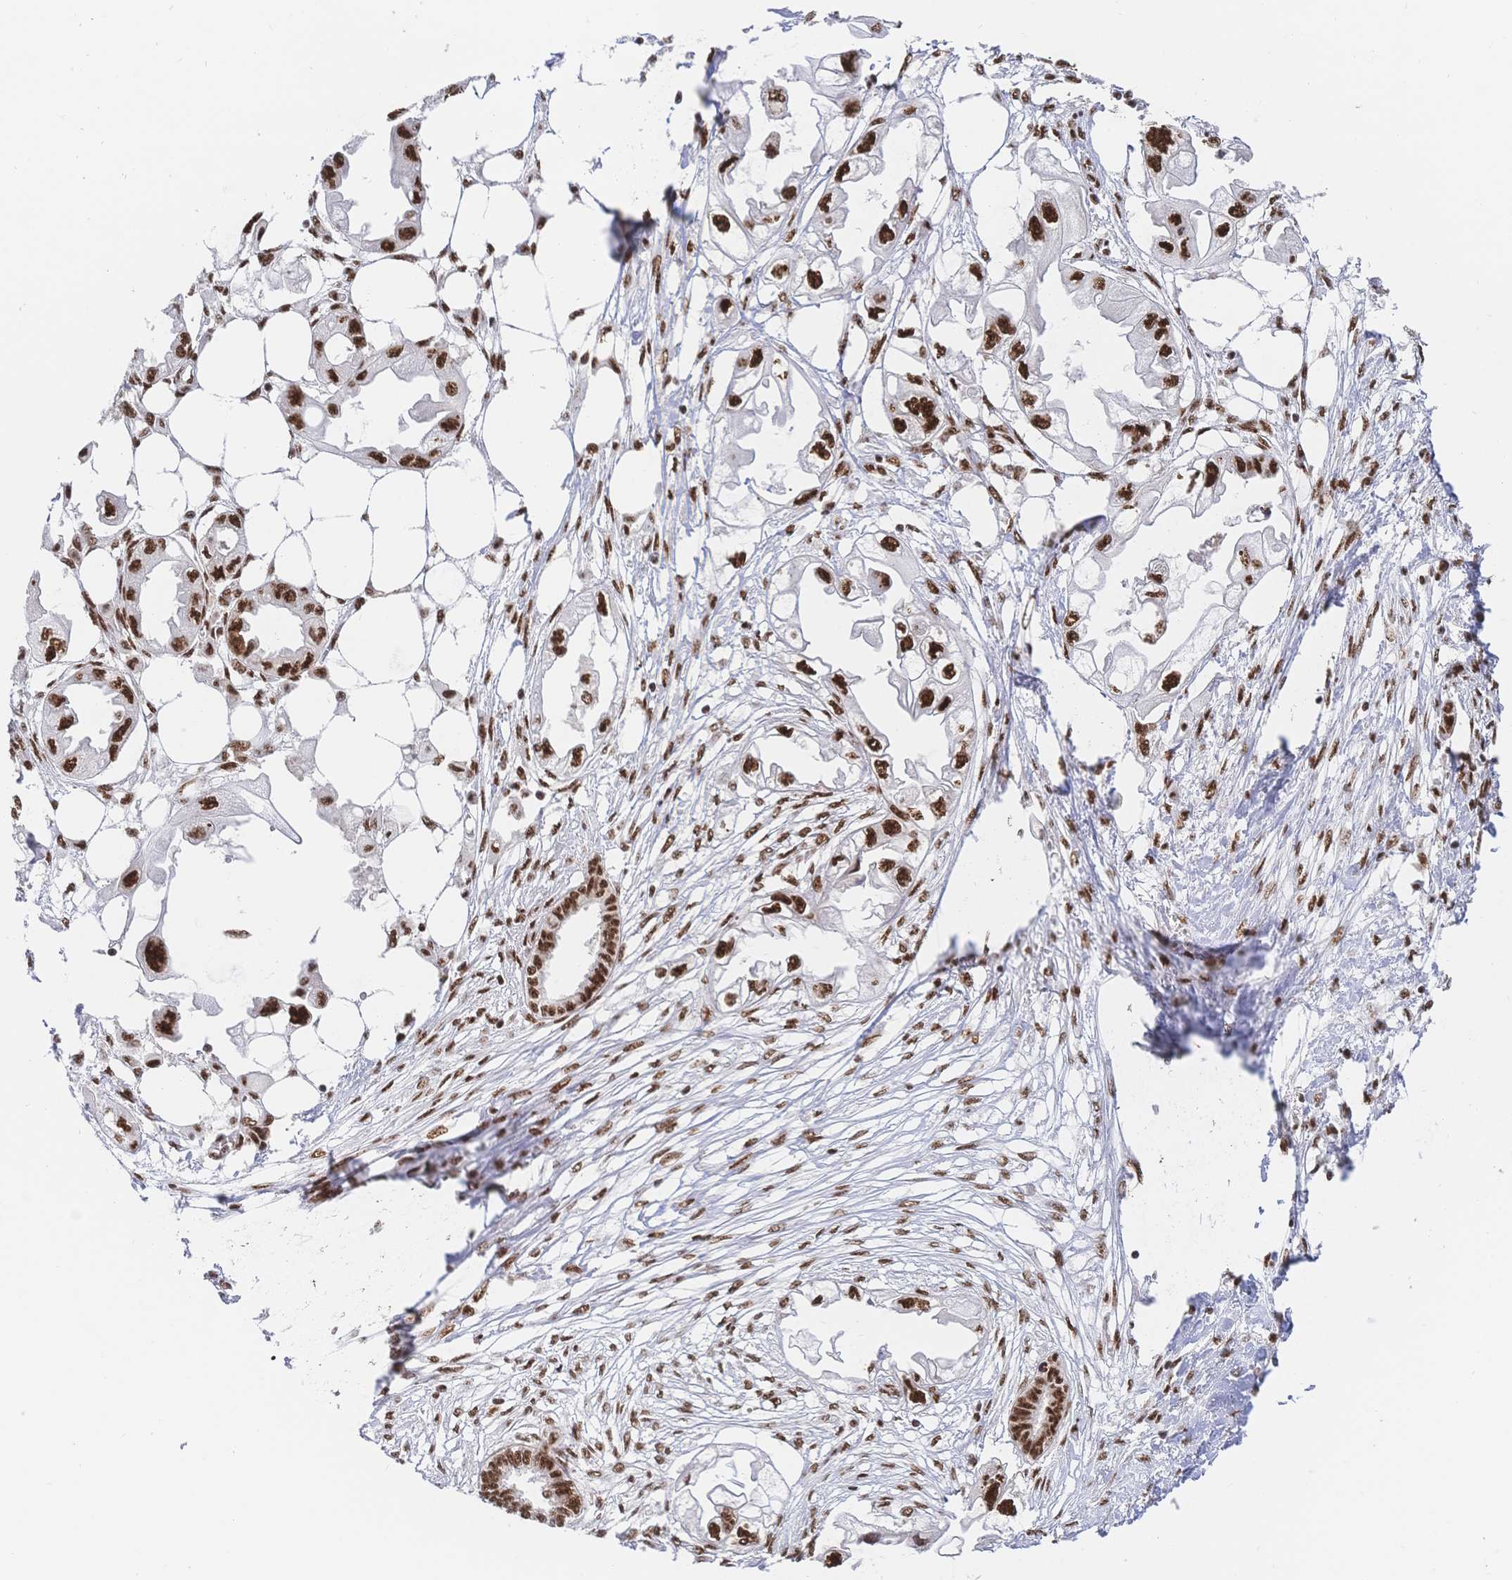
{"staining": {"intensity": "strong", "quantity": ">75%", "location": "nuclear"}, "tissue": "endometrial cancer", "cell_type": "Tumor cells", "image_type": "cancer", "snomed": [{"axis": "morphology", "description": "Adenocarcinoma, NOS"}, {"axis": "morphology", "description": "Adenocarcinoma, metastatic, NOS"}, {"axis": "topography", "description": "Adipose tissue"}, {"axis": "topography", "description": "Endometrium"}], "caption": "Endometrial cancer stained for a protein shows strong nuclear positivity in tumor cells. (DAB IHC, brown staining for protein, blue staining for nuclei).", "gene": "SRSF1", "patient": {"sex": "female", "age": 67}}